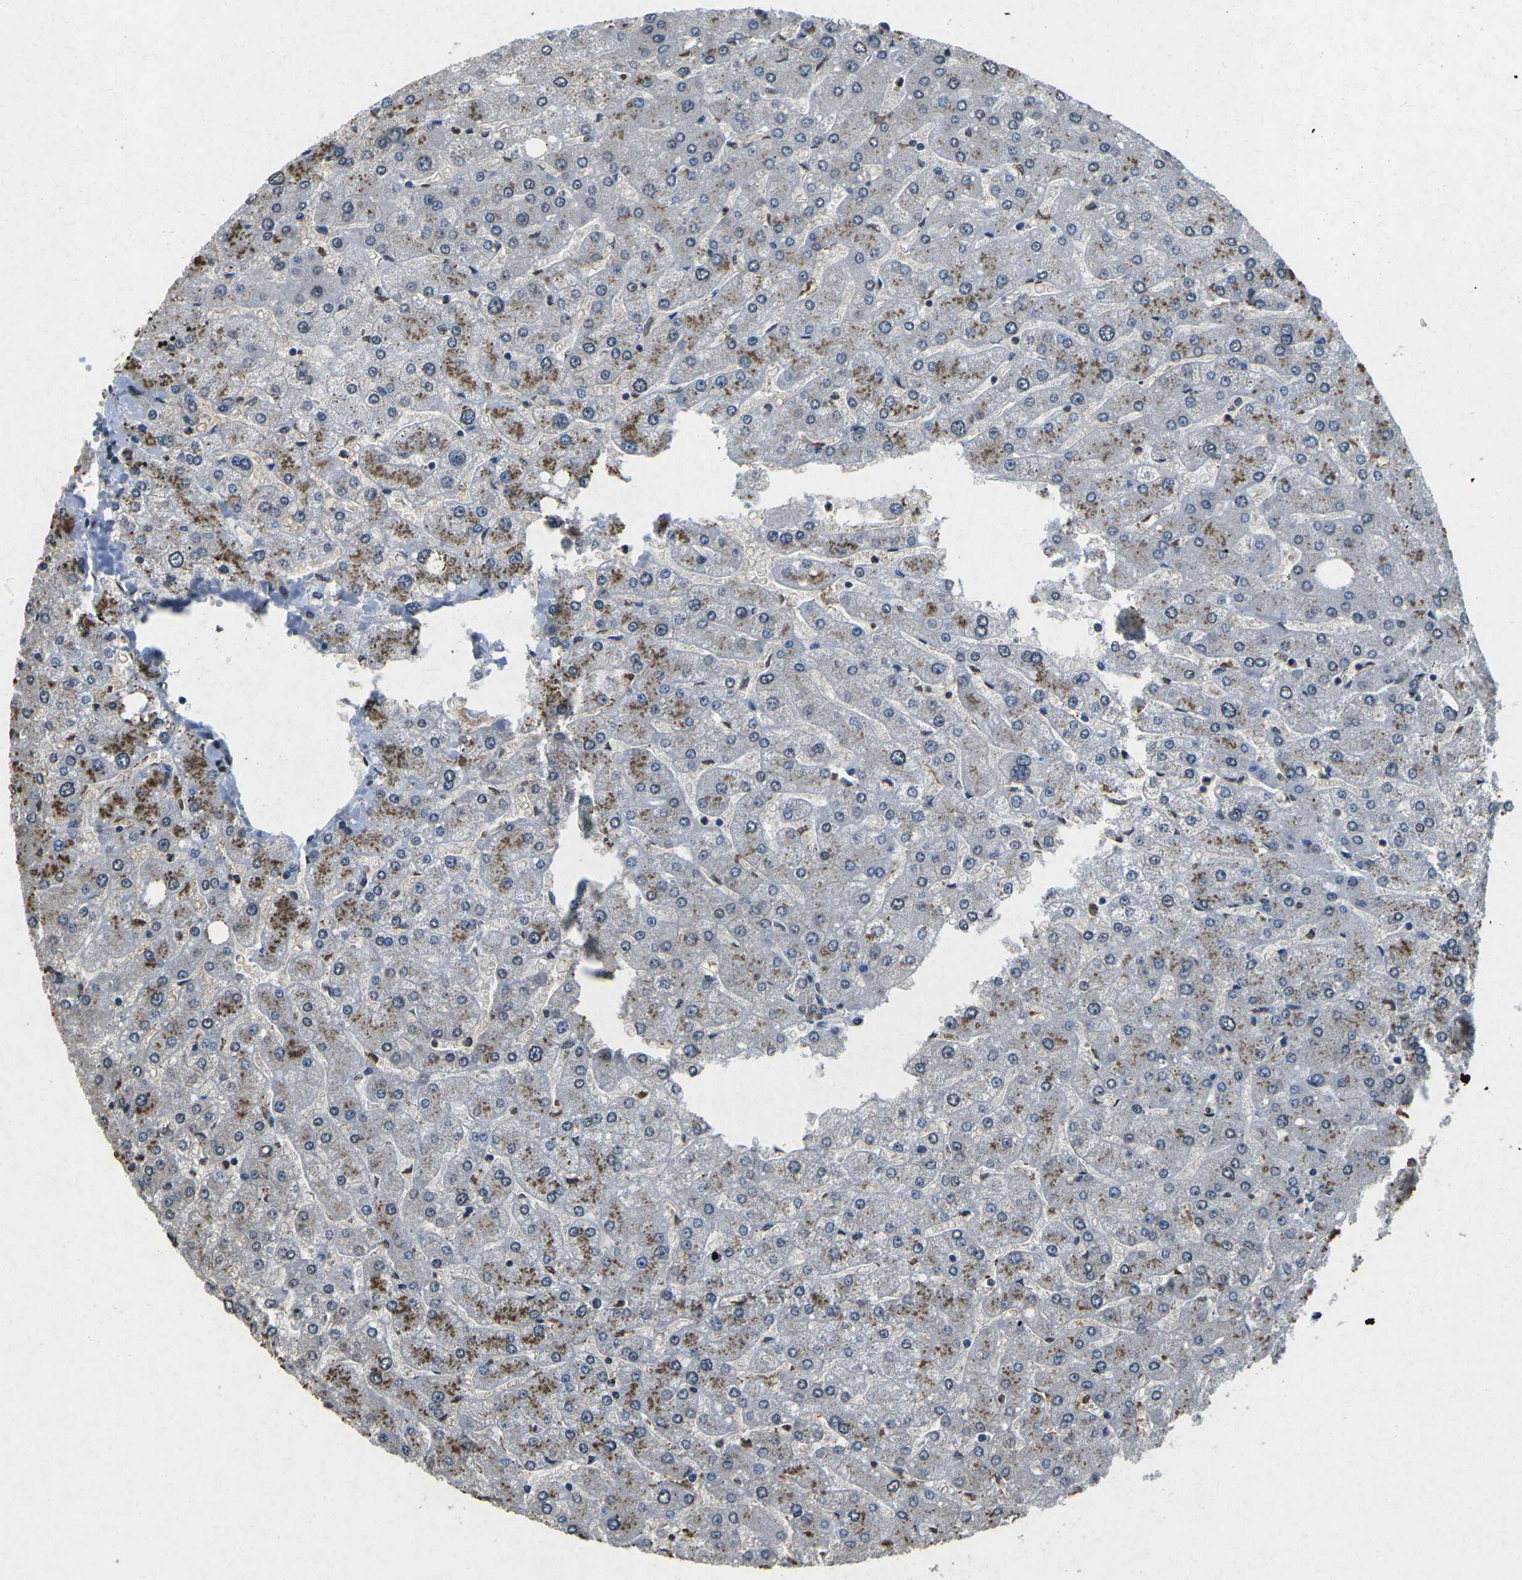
{"staining": {"intensity": "moderate", "quantity": "<25%", "location": "cytoplasmic/membranous"}, "tissue": "liver", "cell_type": "Hepatocytes", "image_type": "normal", "snomed": [{"axis": "morphology", "description": "Normal tissue, NOS"}, {"axis": "topography", "description": "Liver"}], "caption": "A brown stain labels moderate cytoplasmic/membranous expression of a protein in hepatocytes of unremarkable liver.", "gene": "SCNN1B", "patient": {"sex": "male", "age": 55}}